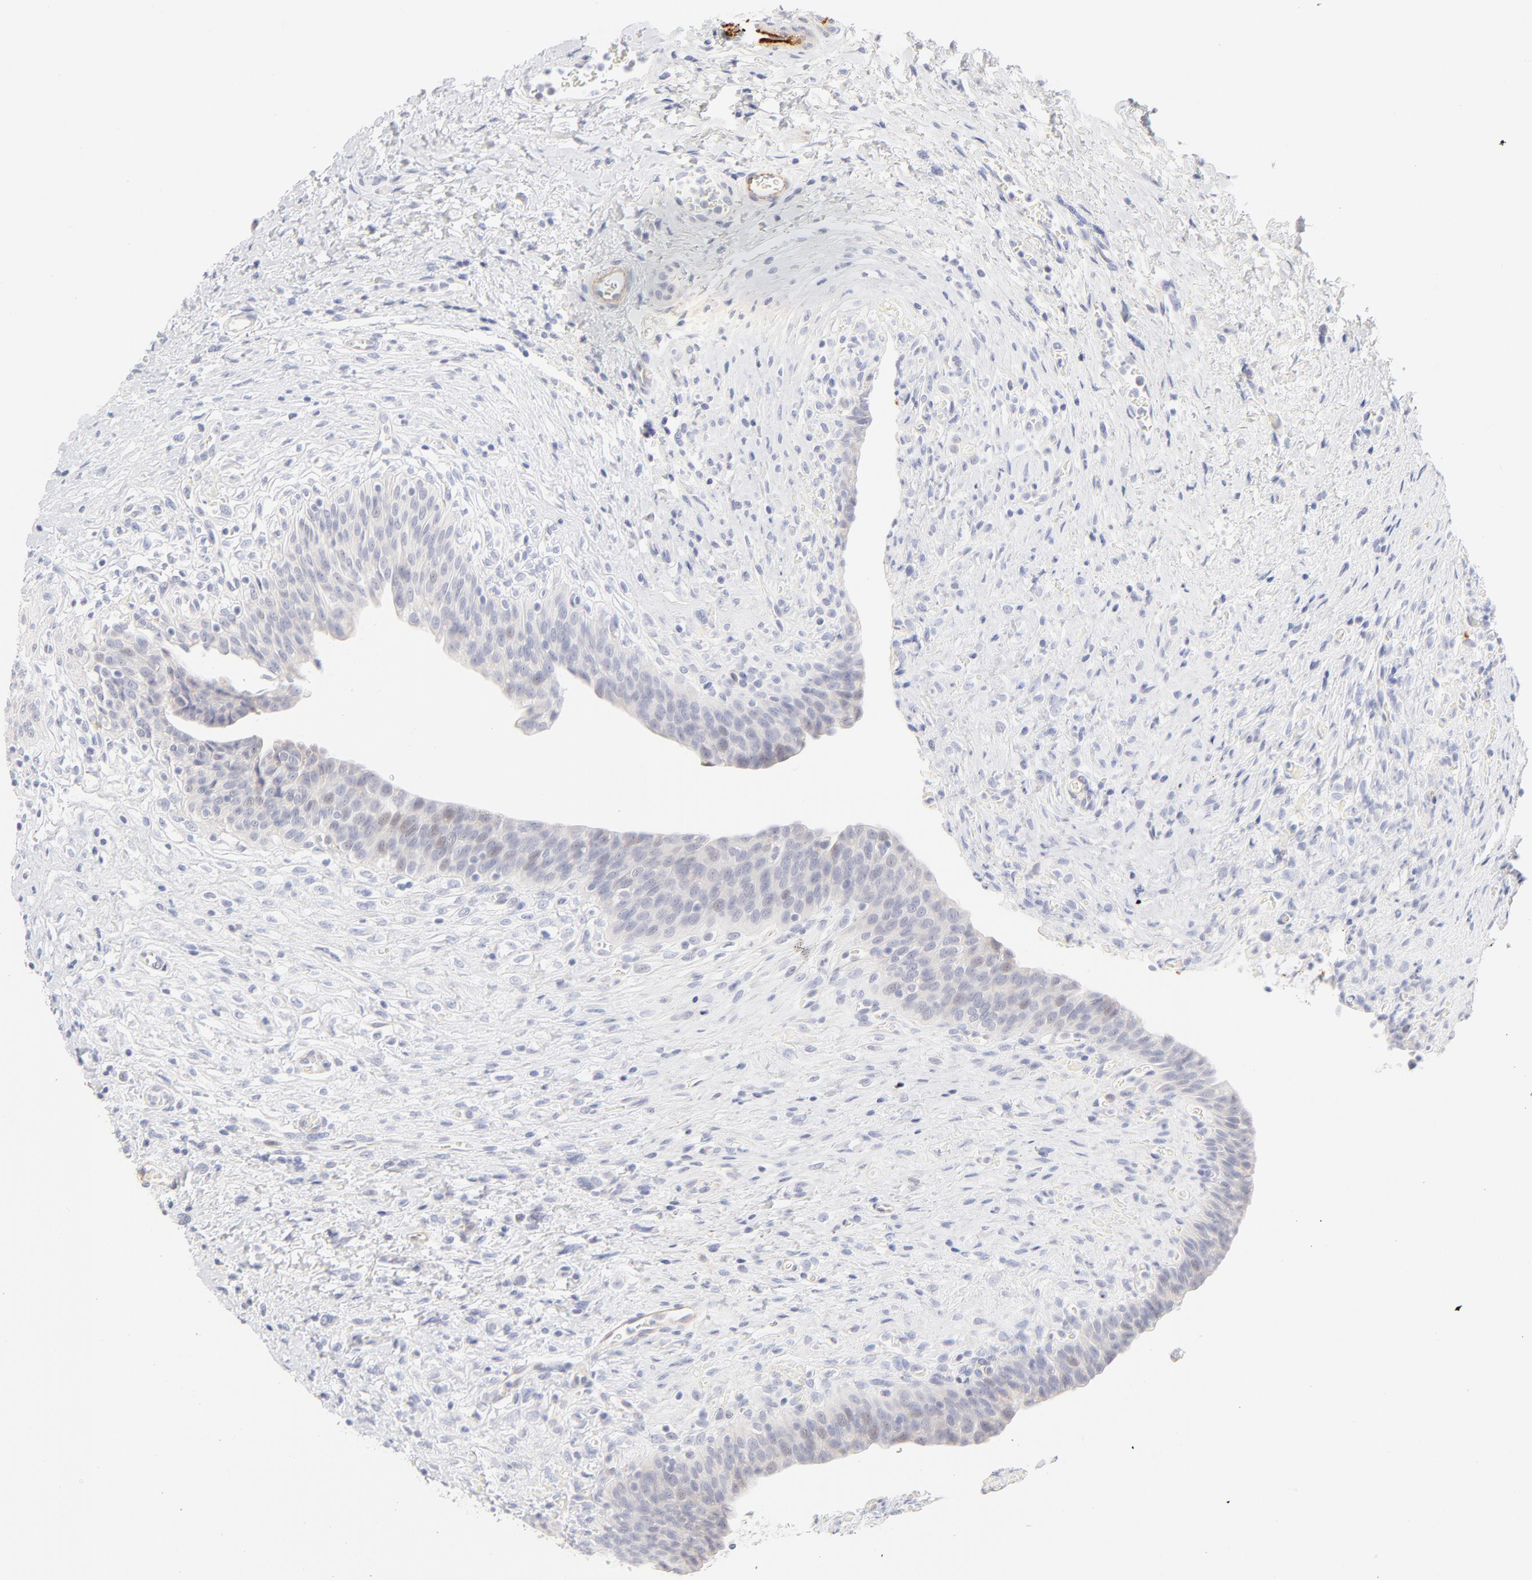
{"staining": {"intensity": "negative", "quantity": "none", "location": "none"}, "tissue": "urinary bladder", "cell_type": "Urothelial cells", "image_type": "normal", "snomed": [{"axis": "morphology", "description": "Normal tissue, NOS"}, {"axis": "morphology", "description": "Dysplasia, NOS"}, {"axis": "topography", "description": "Urinary bladder"}], "caption": "High magnification brightfield microscopy of benign urinary bladder stained with DAB (brown) and counterstained with hematoxylin (blue): urothelial cells show no significant expression. (DAB IHC visualized using brightfield microscopy, high magnification).", "gene": "NPNT", "patient": {"sex": "male", "age": 35}}